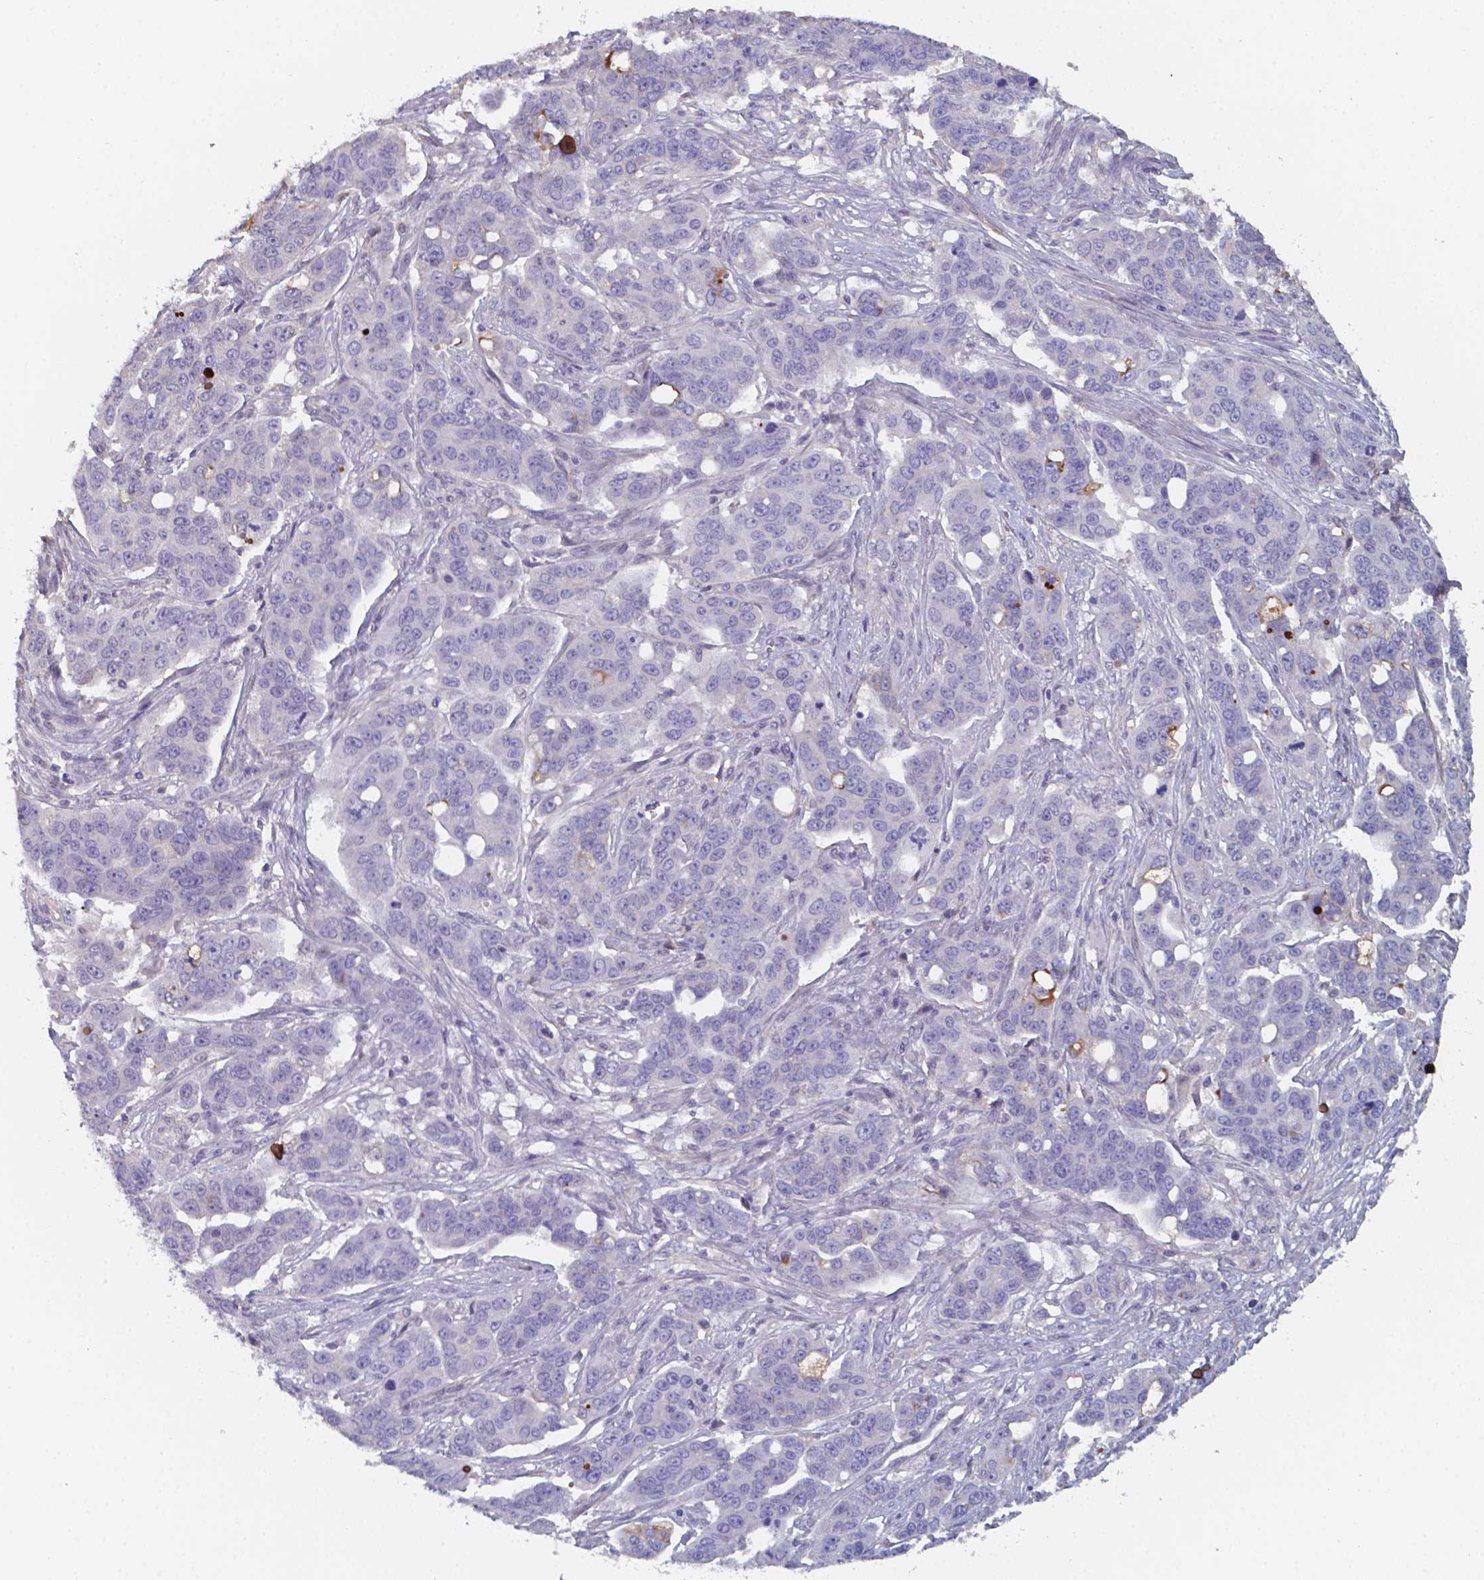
{"staining": {"intensity": "negative", "quantity": "none", "location": "none"}, "tissue": "ovarian cancer", "cell_type": "Tumor cells", "image_type": "cancer", "snomed": [{"axis": "morphology", "description": "Carcinoma, endometroid"}, {"axis": "topography", "description": "Ovary"}], "caption": "Endometroid carcinoma (ovarian) was stained to show a protein in brown. There is no significant expression in tumor cells.", "gene": "BTBD17", "patient": {"sex": "female", "age": 78}}